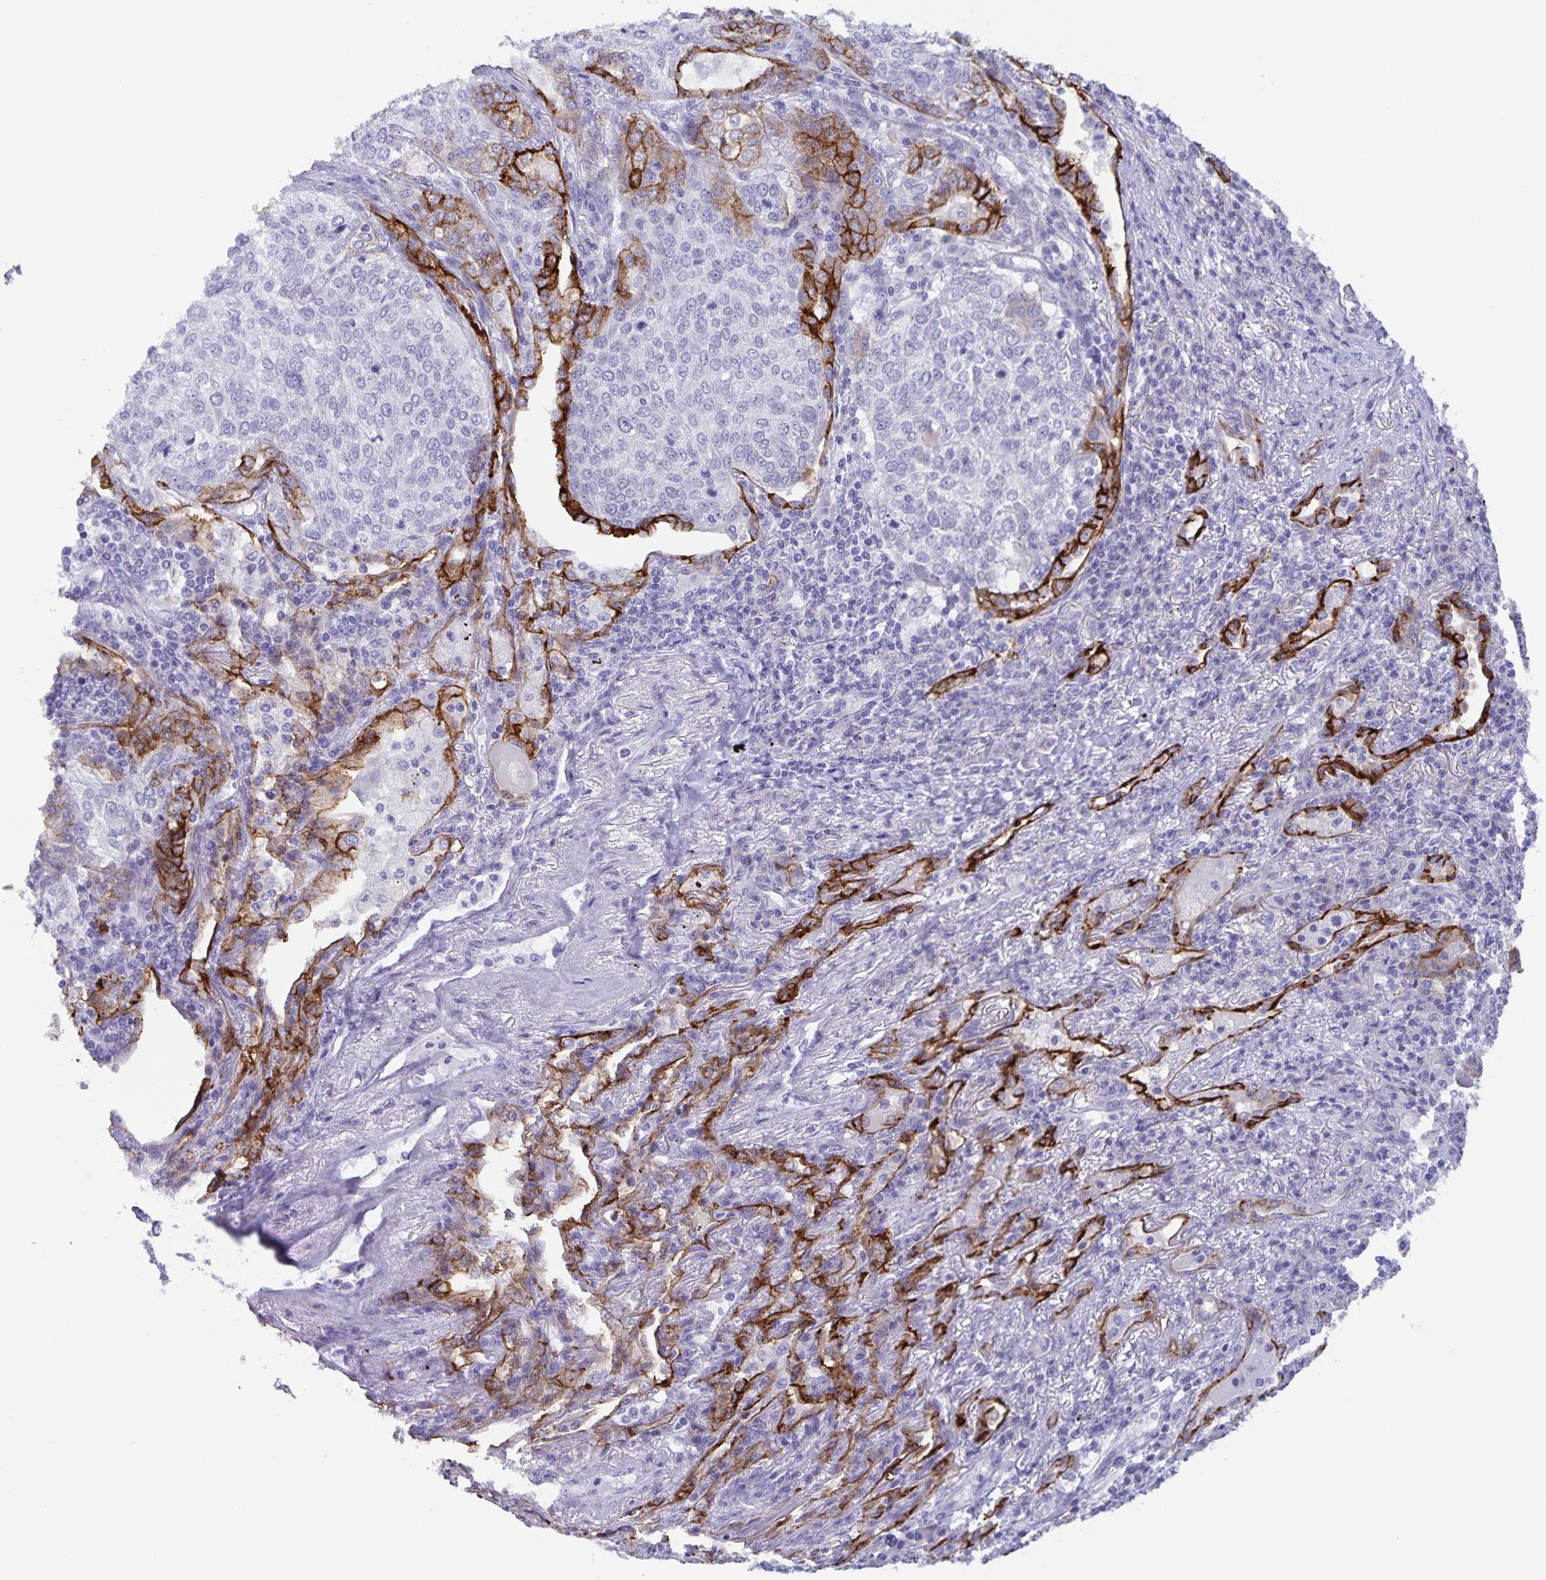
{"staining": {"intensity": "strong", "quantity": "<25%", "location": "cytoplasmic/membranous"}, "tissue": "lung cancer", "cell_type": "Tumor cells", "image_type": "cancer", "snomed": [{"axis": "morphology", "description": "Squamous cell carcinoma, NOS"}, {"axis": "topography", "description": "Lung"}], "caption": "Immunohistochemistry (IHC) photomicrograph of neoplastic tissue: human squamous cell carcinoma (lung) stained using IHC reveals medium levels of strong protein expression localized specifically in the cytoplasmic/membranous of tumor cells, appearing as a cytoplasmic/membranous brown color.", "gene": "AQP4", "patient": {"sex": "male", "age": 63}}